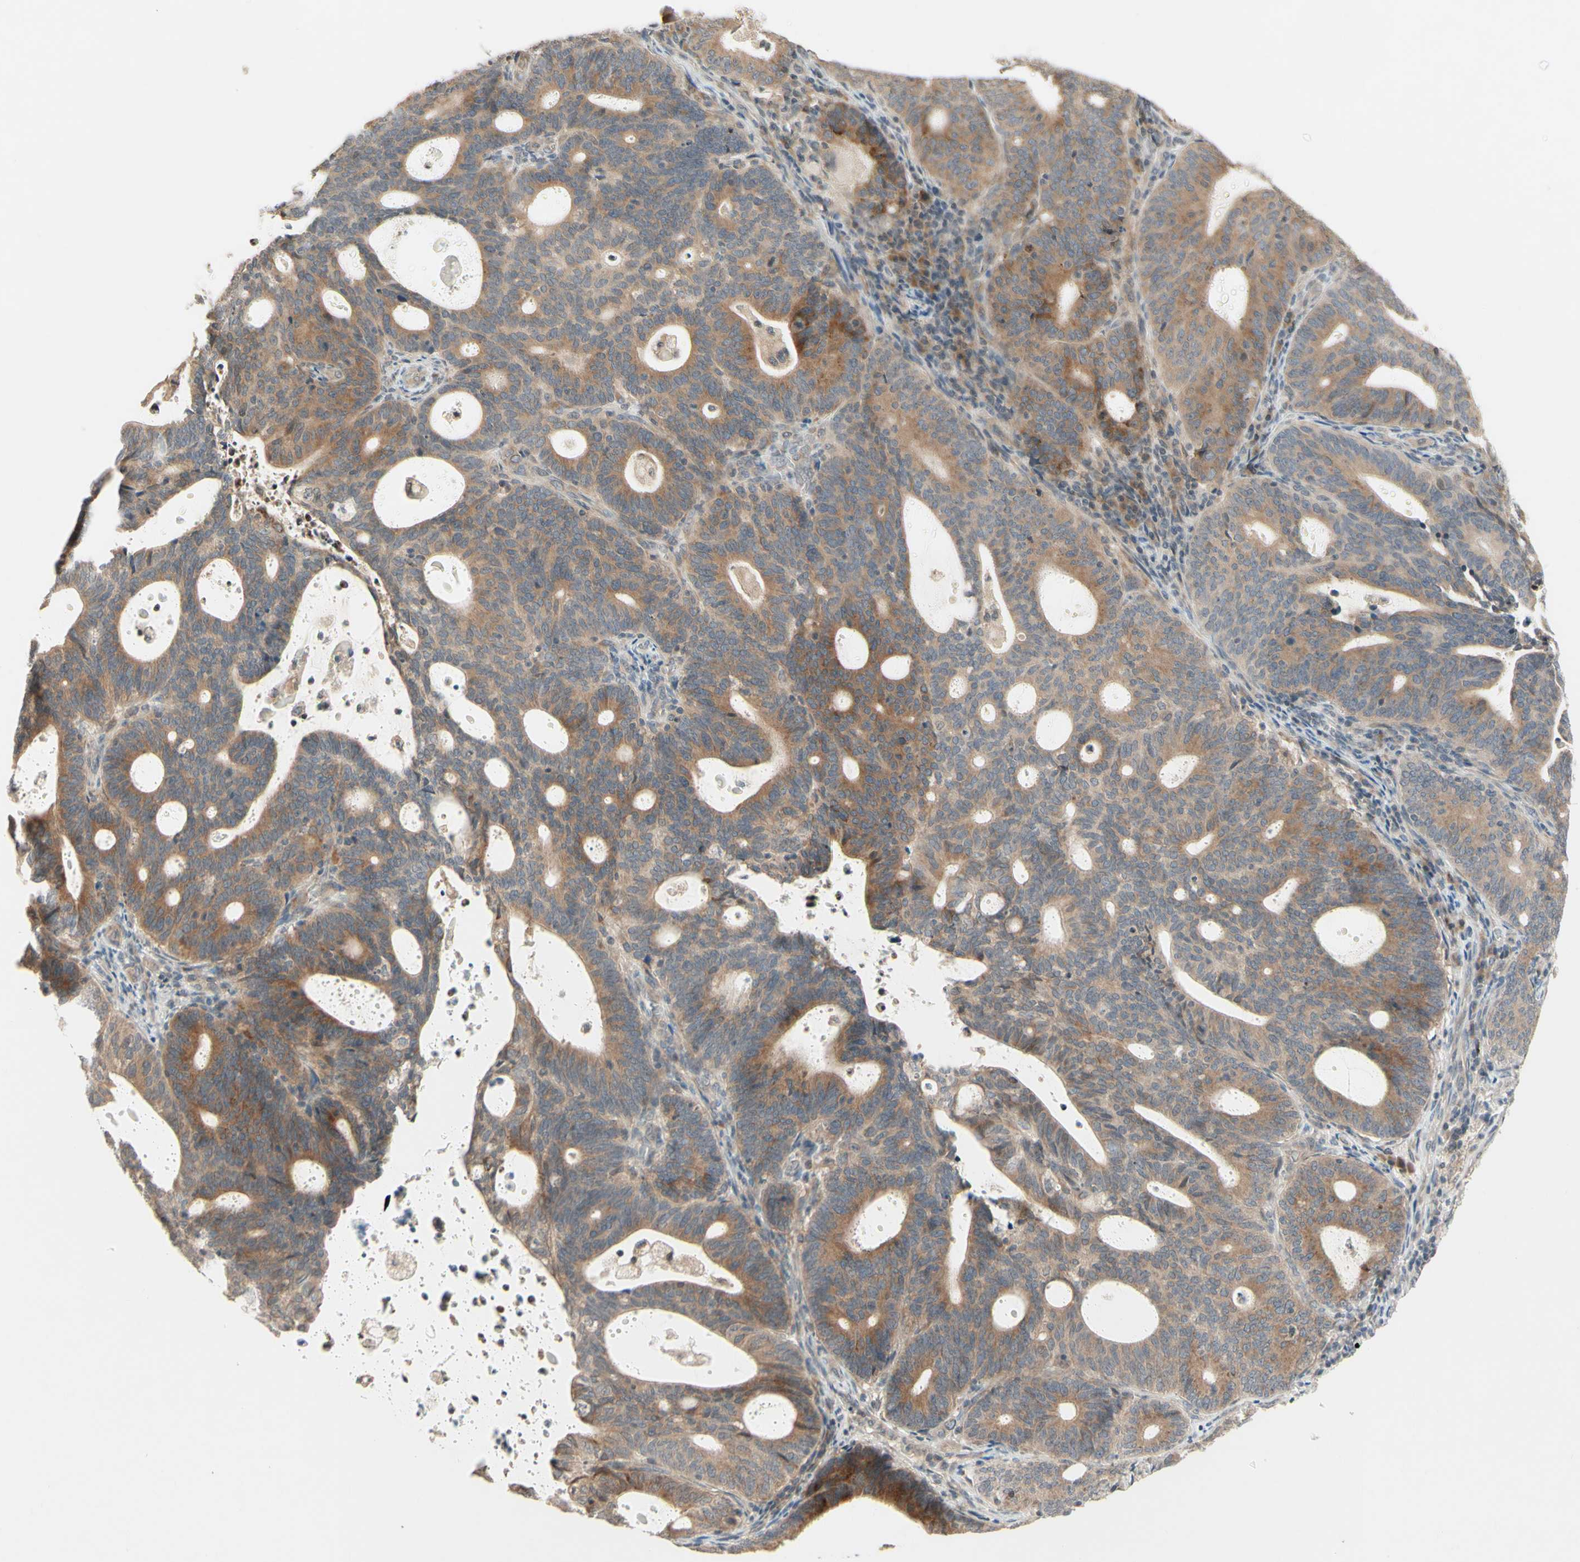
{"staining": {"intensity": "moderate", "quantity": "25%-75%", "location": "cytoplasmic/membranous"}, "tissue": "endometrial cancer", "cell_type": "Tumor cells", "image_type": "cancer", "snomed": [{"axis": "morphology", "description": "Adenocarcinoma, NOS"}, {"axis": "topography", "description": "Uterus"}], "caption": "Tumor cells show moderate cytoplasmic/membranous expression in approximately 25%-75% of cells in endometrial adenocarcinoma. Using DAB (3,3'-diaminobenzidine) (brown) and hematoxylin (blue) stains, captured at high magnification using brightfield microscopy.", "gene": "ZW10", "patient": {"sex": "female", "age": 83}}